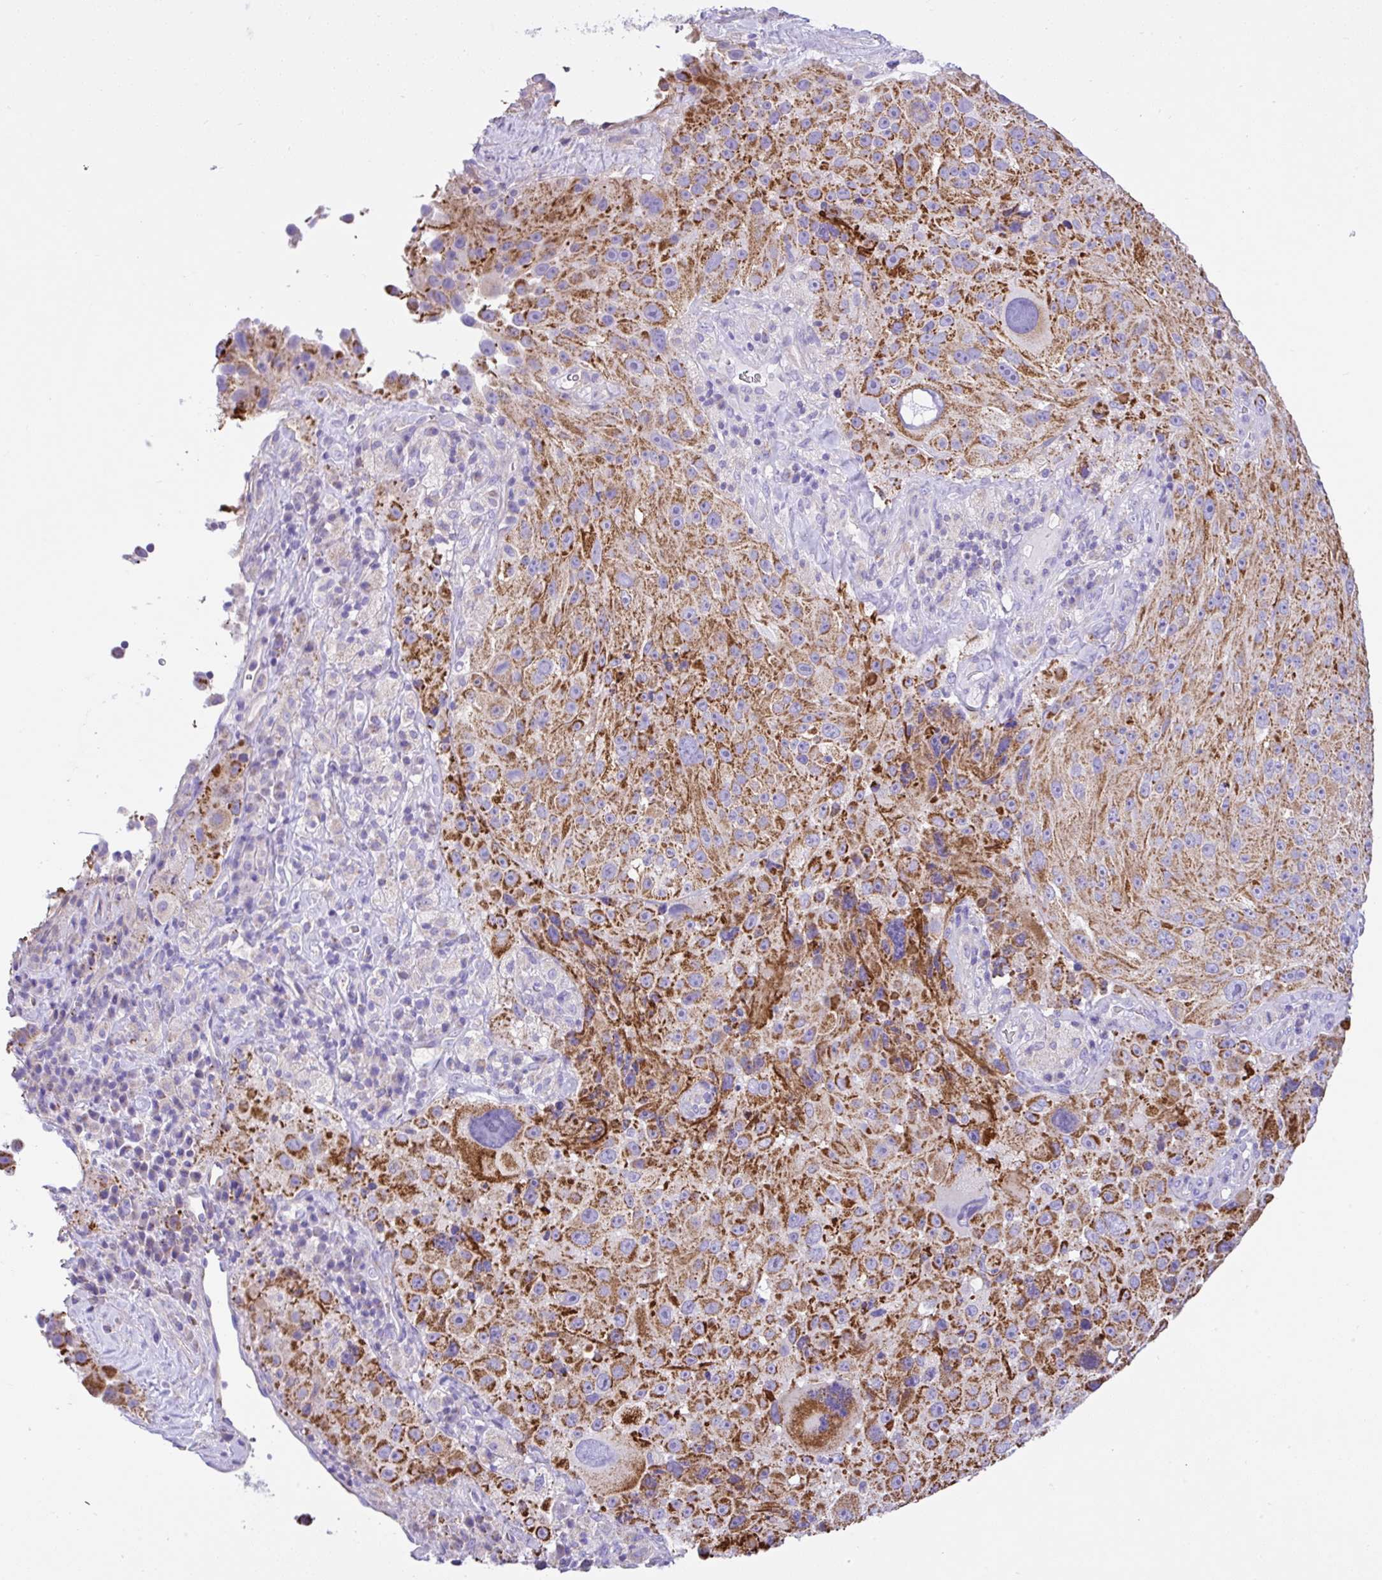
{"staining": {"intensity": "strong", "quantity": ">75%", "location": "cytoplasmic/membranous"}, "tissue": "melanoma", "cell_type": "Tumor cells", "image_type": "cancer", "snomed": [{"axis": "morphology", "description": "Malignant melanoma, Metastatic site"}, {"axis": "topography", "description": "Lymph node"}], "caption": "High-magnification brightfield microscopy of melanoma stained with DAB (3,3'-diaminobenzidine) (brown) and counterstained with hematoxylin (blue). tumor cells exhibit strong cytoplasmic/membranous expression is seen in about>75% of cells.", "gene": "SLC13A1", "patient": {"sex": "male", "age": 62}}